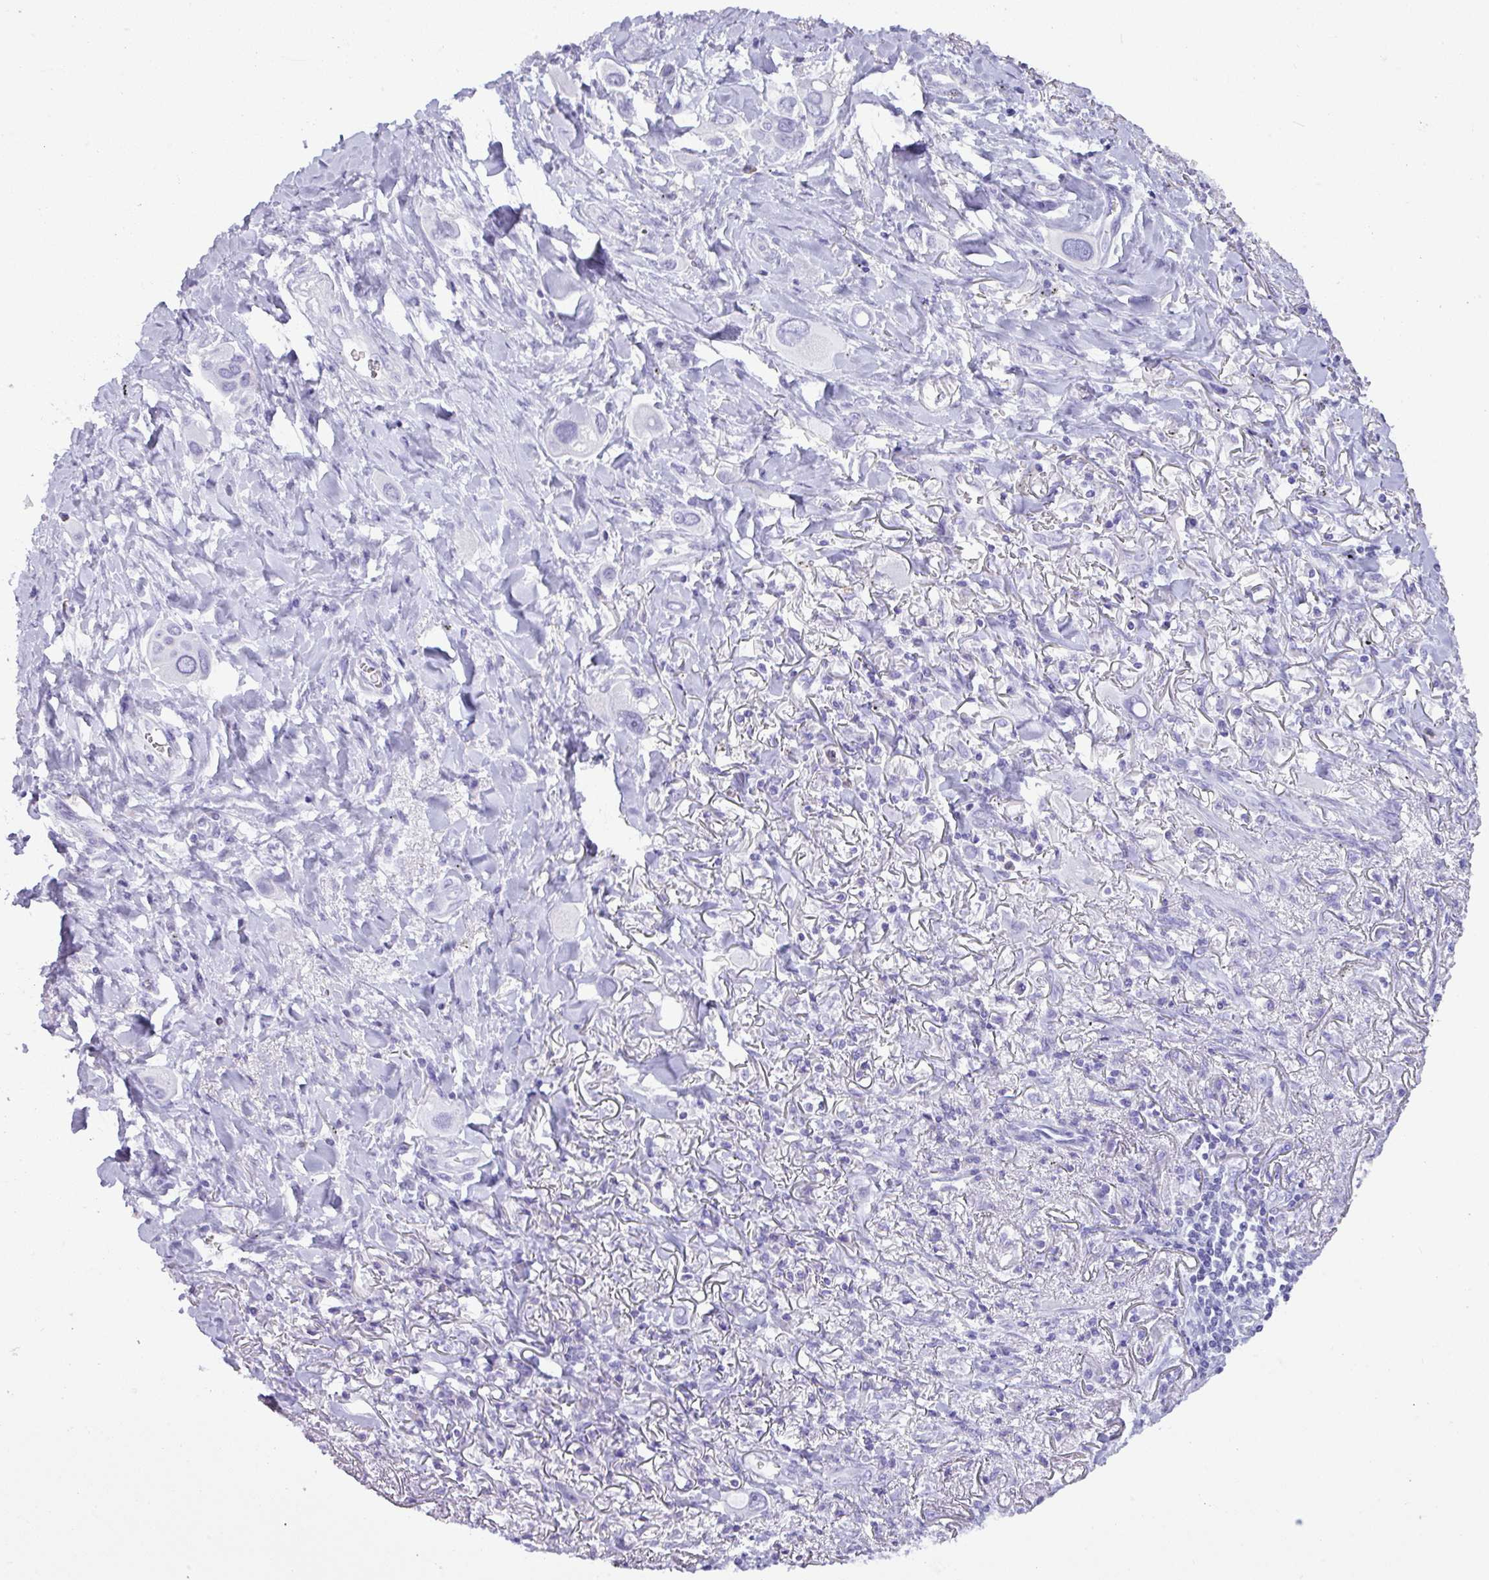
{"staining": {"intensity": "negative", "quantity": "none", "location": "none"}, "tissue": "lung cancer", "cell_type": "Tumor cells", "image_type": "cancer", "snomed": [{"axis": "morphology", "description": "Adenocarcinoma, NOS"}, {"axis": "topography", "description": "Lung"}], "caption": "Tumor cells are negative for protein expression in human lung adenocarcinoma. (Brightfield microscopy of DAB IHC at high magnification).", "gene": "ZNF524", "patient": {"sex": "male", "age": 76}}